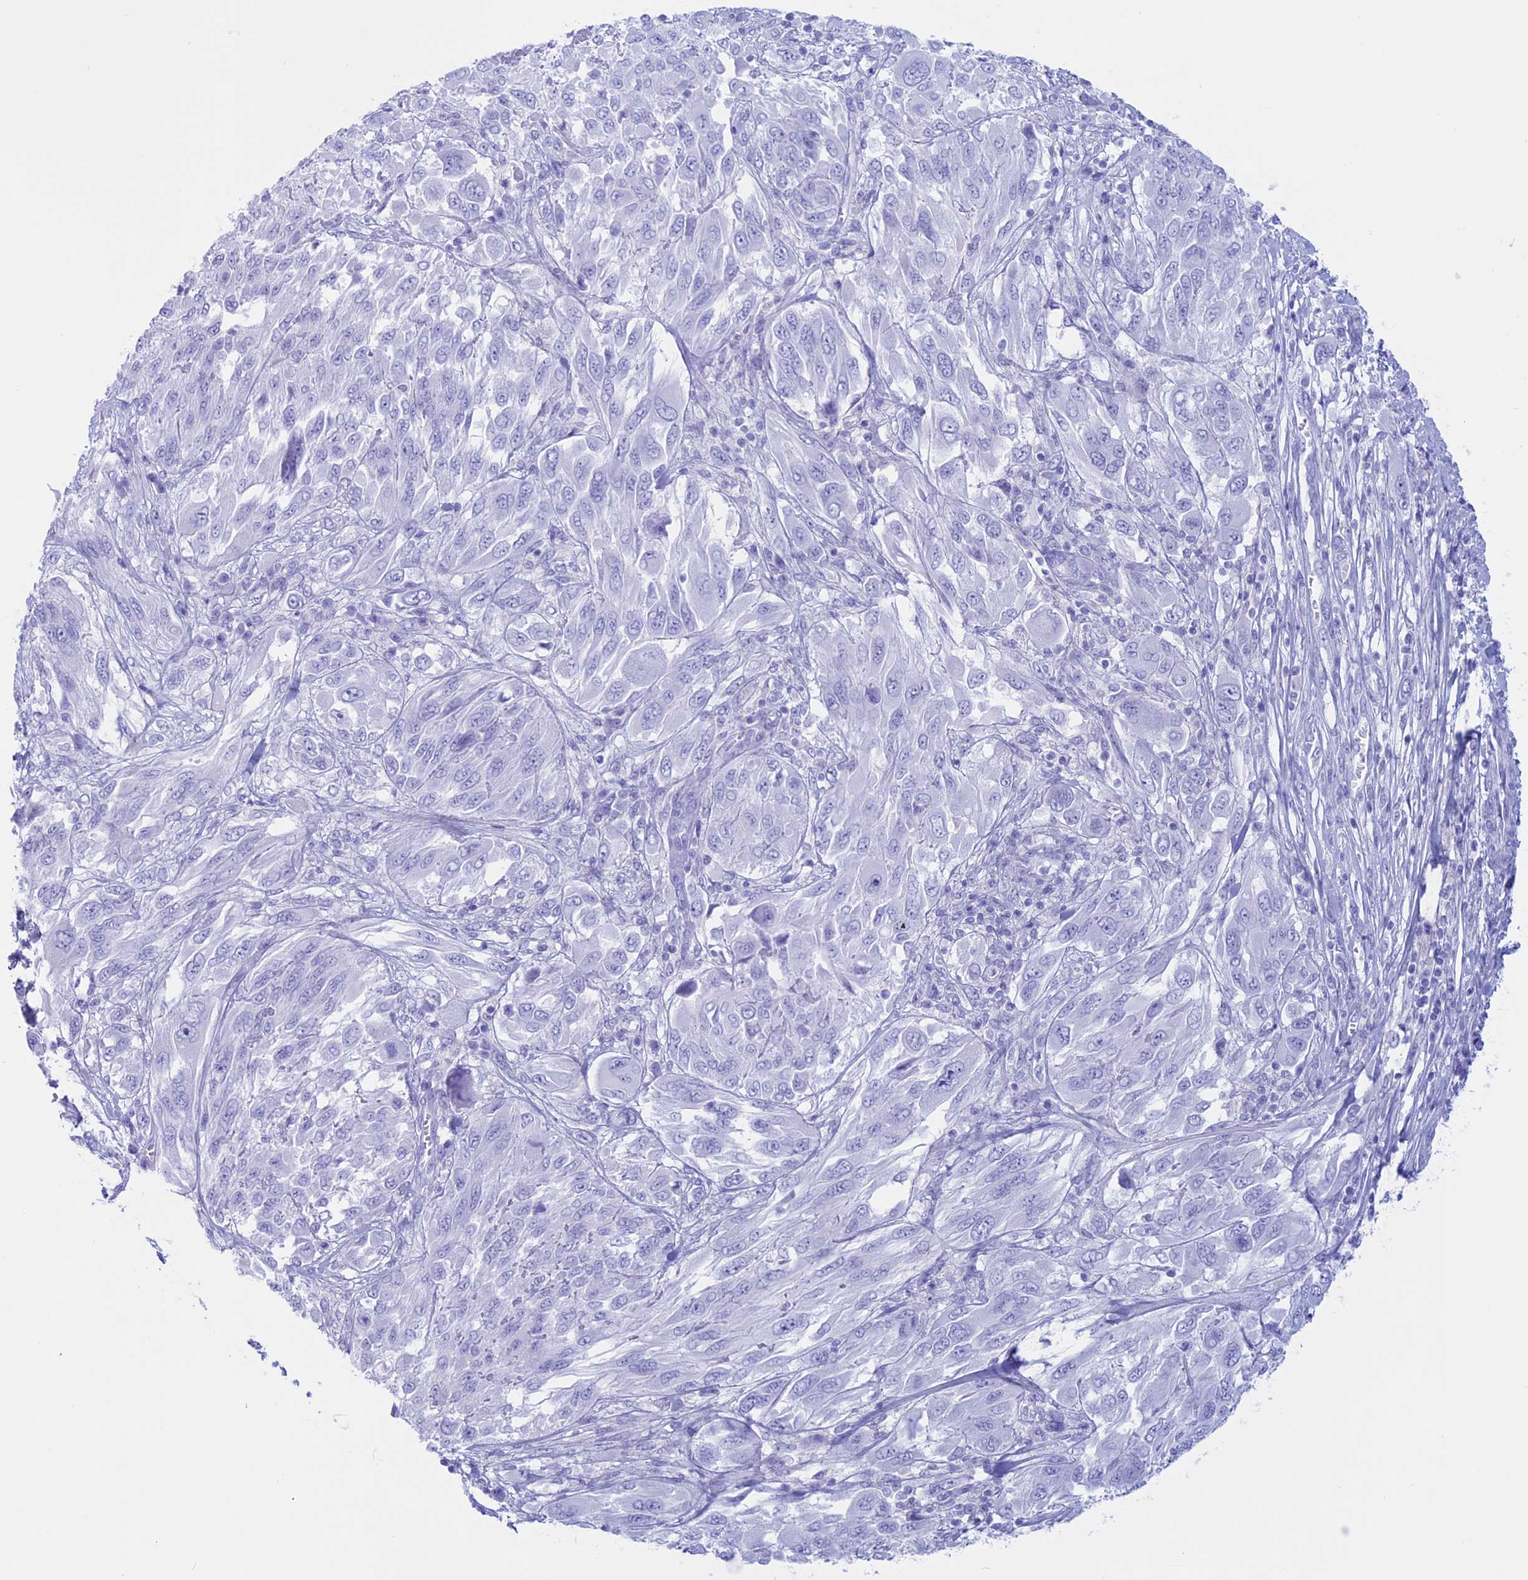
{"staining": {"intensity": "negative", "quantity": "none", "location": "none"}, "tissue": "melanoma", "cell_type": "Tumor cells", "image_type": "cancer", "snomed": [{"axis": "morphology", "description": "Malignant melanoma, NOS"}, {"axis": "topography", "description": "Skin"}], "caption": "The micrograph demonstrates no significant staining in tumor cells of melanoma.", "gene": "RP1", "patient": {"sex": "female", "age": 91}}